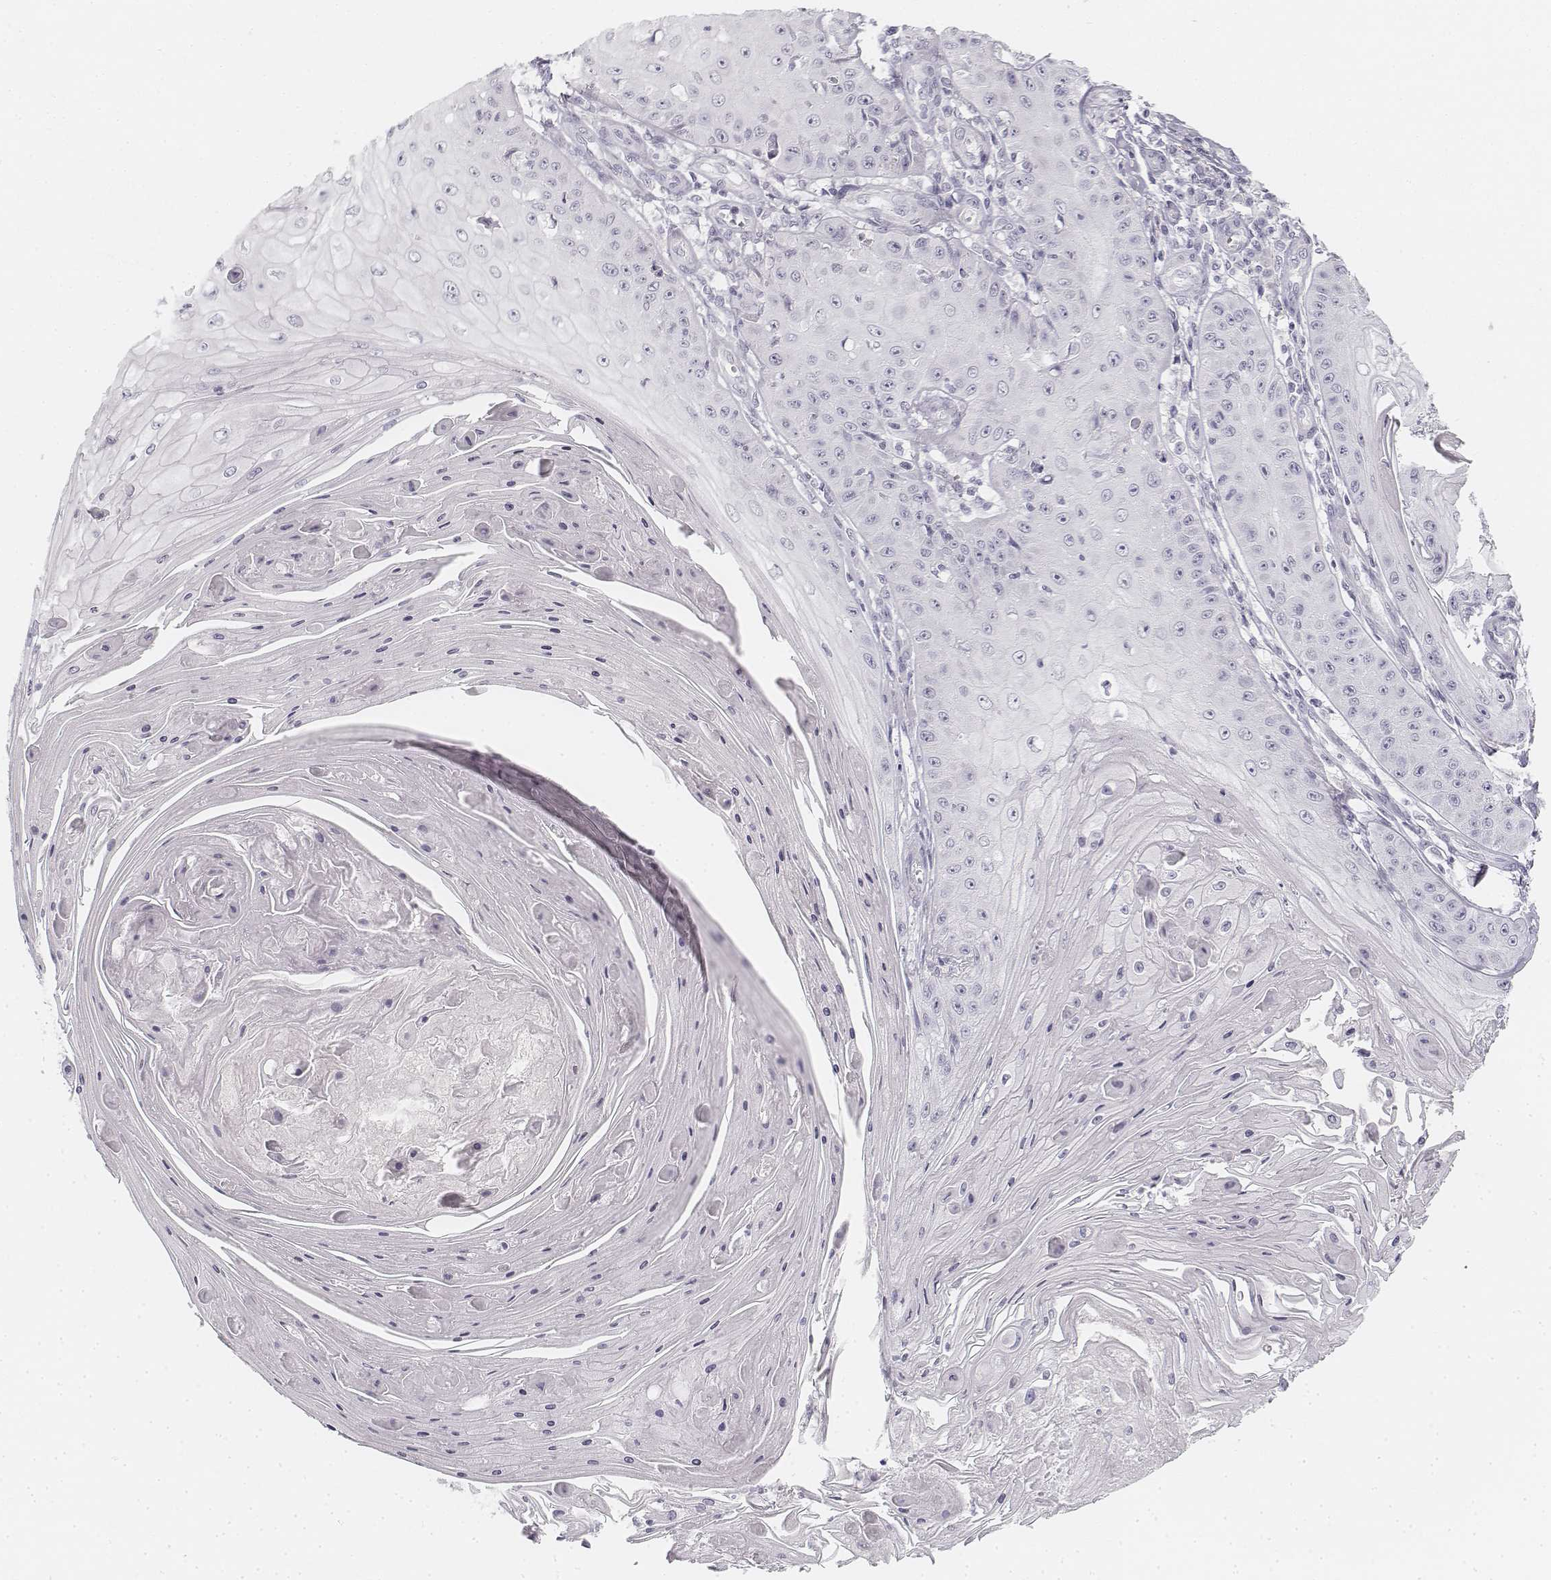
{"staining": {"intensity": "negative", "quantity": "none", "location": "none"}, "tissue": "skin cancer", "cell_type": "Tumor cells", "image_type": "cancer", "snomed": [{"axis": "morphology", "description": "Squamous cell carcinoma, NOS"}, {"axis": "topography", "description": "Skin"}], "caption": "Immunohistochemical staining of human squamous cell carcinoma (skin) exhibits no significant expression in tumor cells.", "gene": "KRT25", "patient": {"sex": "male", "age": 70}}